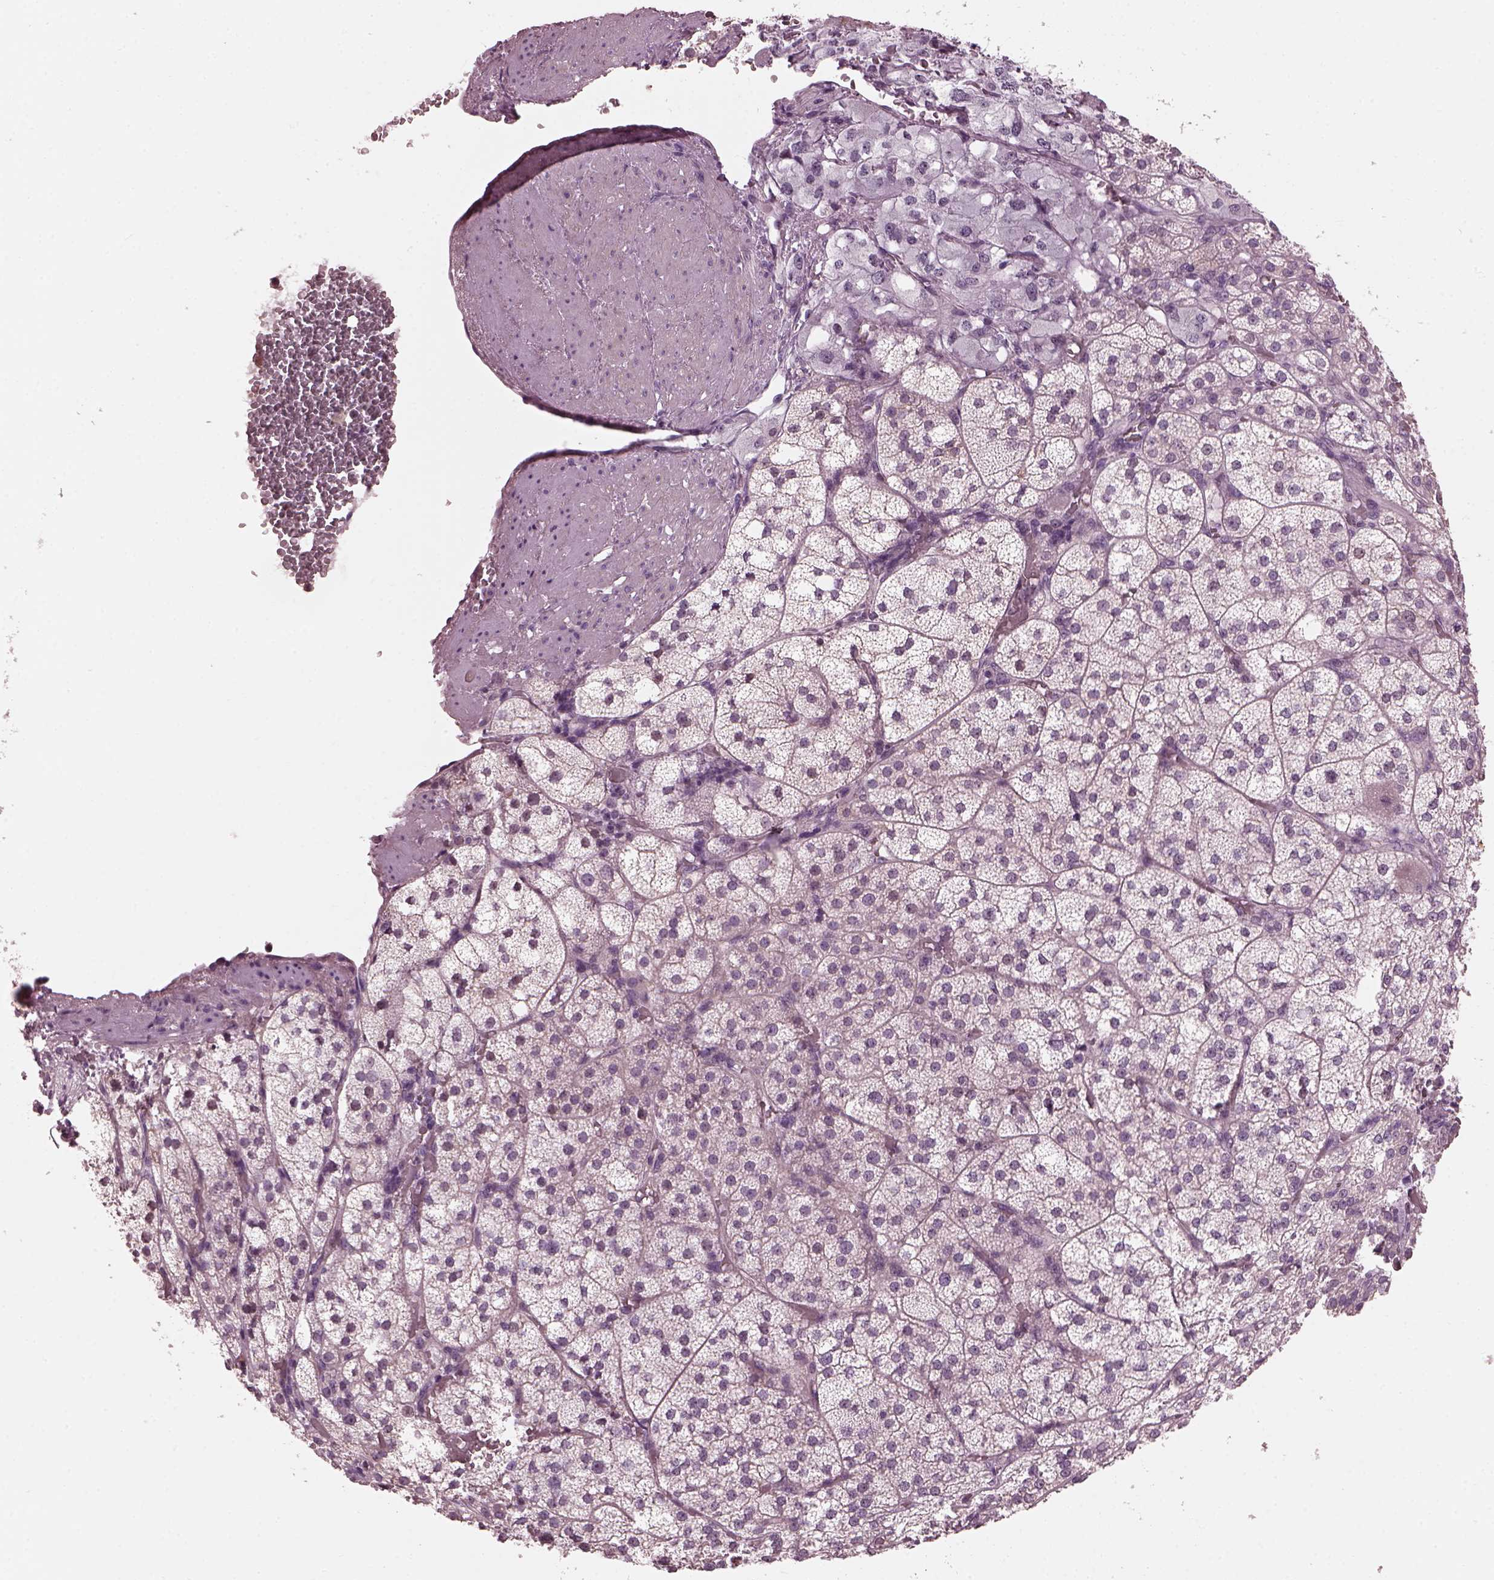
{"staining": {"intensity": "weak", "quantity": "<25%", "location": "cytoplasmic/membranous"}, "tissue": "adrenal gland", "cell_type": "Glandular cells", "image_type": "normal", "snomed": [{"axis": "morphology", "description": "Normal tissue, NOS"}, {"axis": "topography", "description": "Adrenal gland"}], "caption": "Immunohistochemistry (IHC) micrograph of unremarkable adrenal gland: human adrenal gland stained with DAB (3,3'-diaminobenzidine) reveals no significant protein expression in glandular cells.", "gene": "BFSP1", "patient": {"sex": "female", "age": 60}}